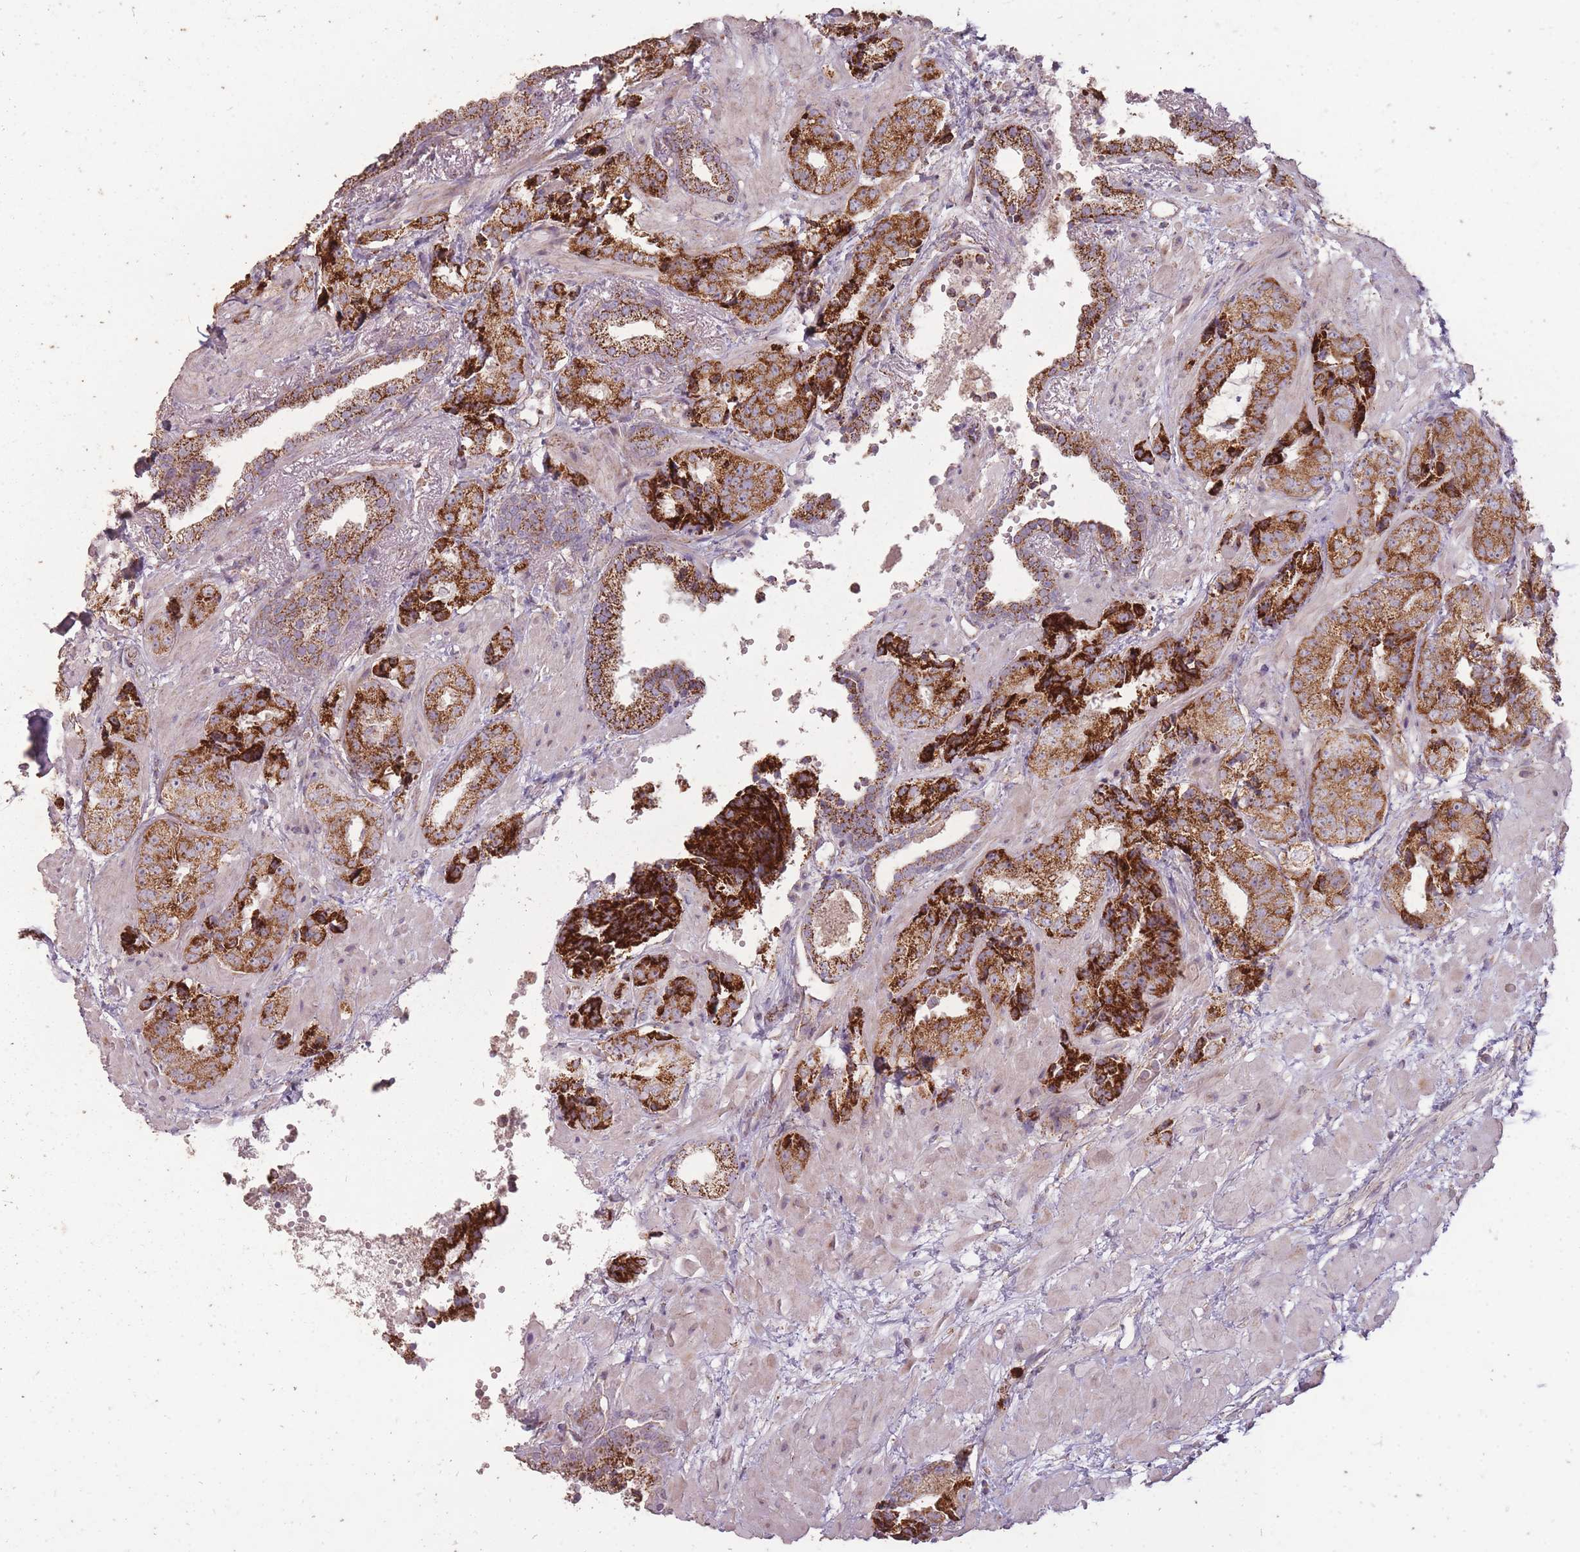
{"staining": {"intensity": "strong", "quantity": ">75%", "location": "cytoplasmic/membranous"}, "tissue": "prostate cancer", "cell_type": "Tumor cells", "image_type": "cancer", "snomed": [{"axis": "morphology", "description": "Adenocarcinoma, High grade"}, {"axis": "topography", "description": "Prostate"}], "caption": "Brown immunohistochemical staining in human prostate high-grade adenocarcinoma reveals strong cytoplasmic/membranous positivity in approximately >75% of tumor cells.", "gene": "CNOT8", "patient": {"sex": "male", "age": 71}}